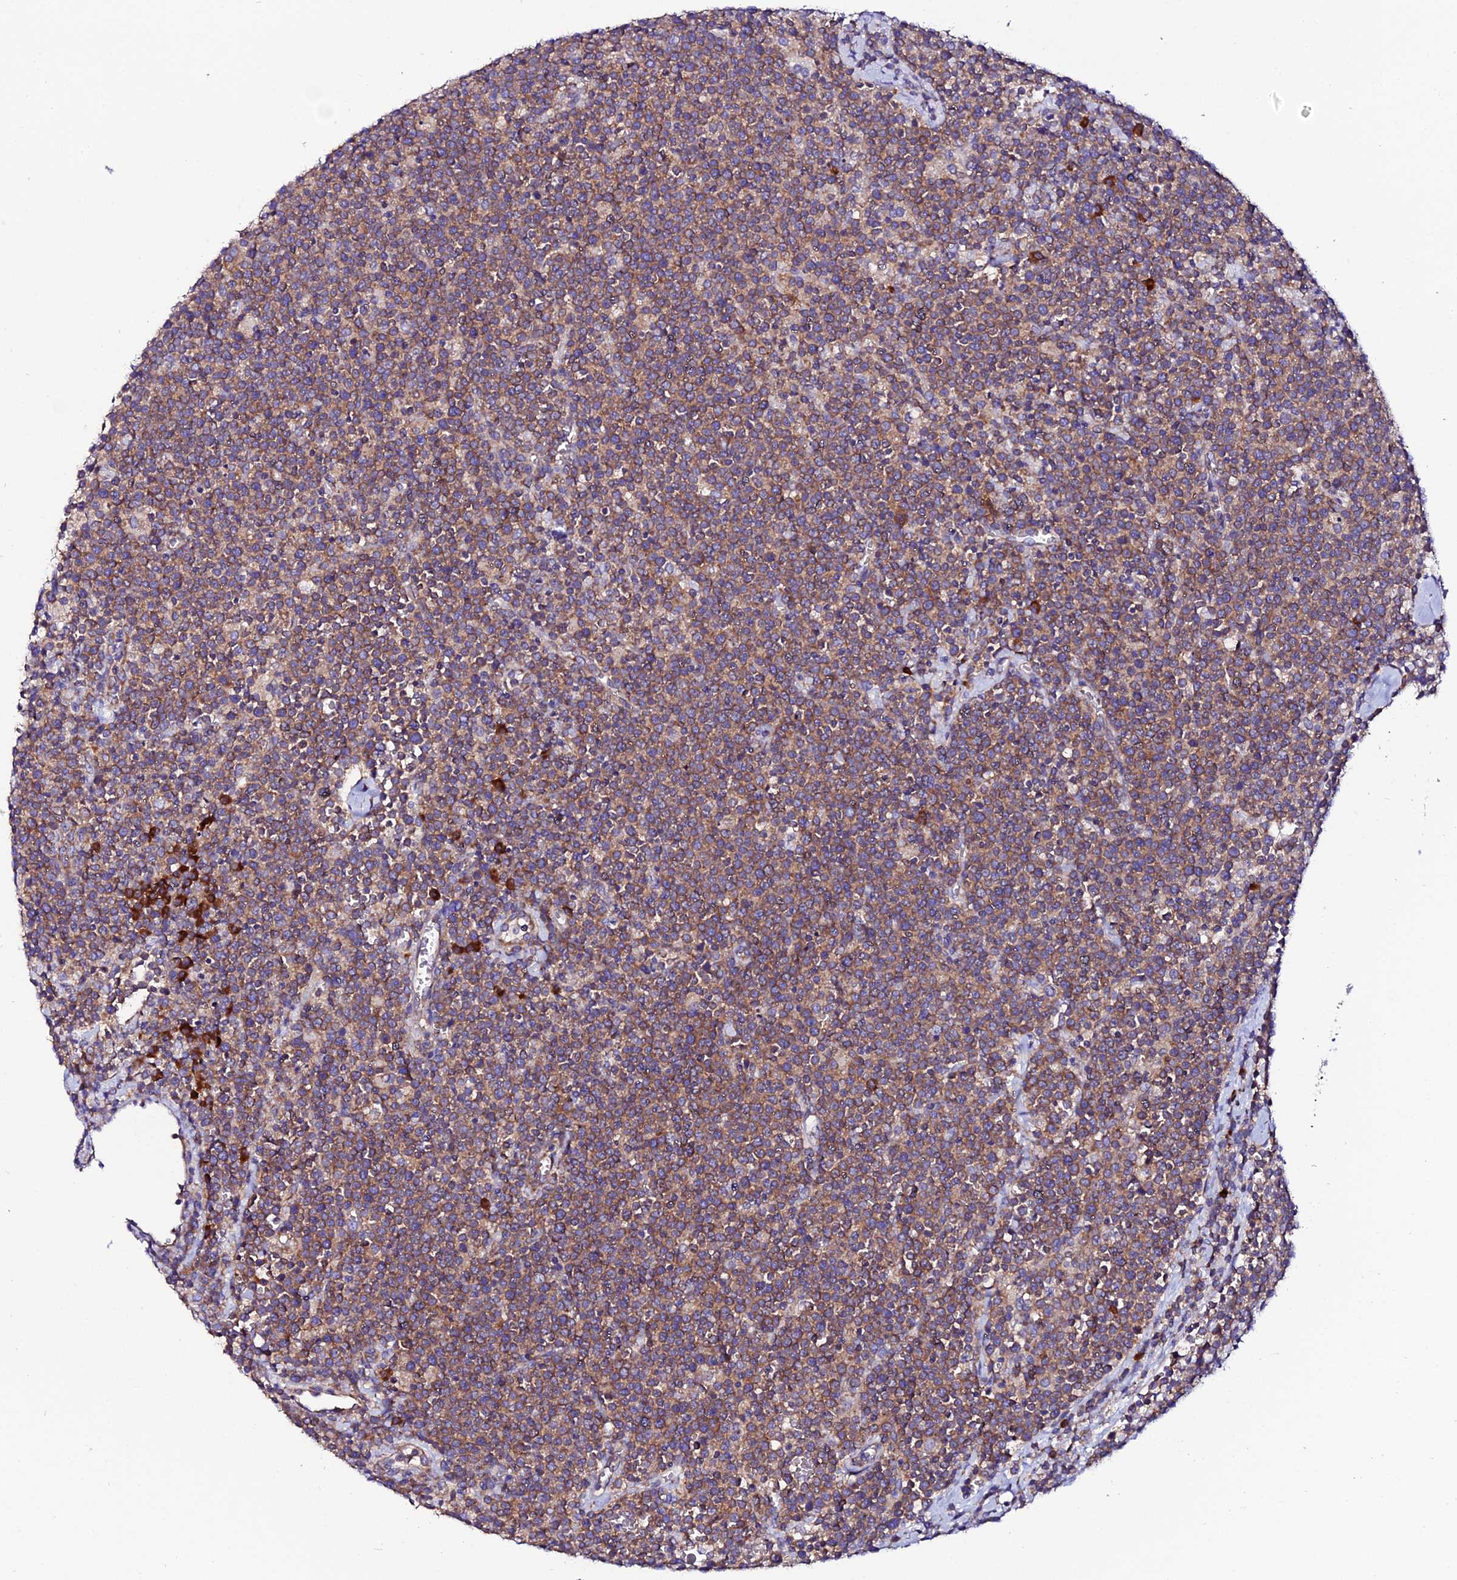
{"staining": {"intensity": "moderate", "quantity": ">75%", "location": "cytoplasmic/membranous"}, "tissue": "lymphoma", "cell_type": "Tumor cells", "image_type": "cancer", "snomed": [{"axis": "morphology", "description": "Malignant lymphoma, non-Hodgkin's type, High grade"}, {"axis": "topography", "description": "Lymph node"}], "caption": "A micrograph of human high-grade malignant lymphoma, non-Hodgkin's type stained for a protein displays moderate cytoplasmic/membranous brown staining in tumor cells.", "gene": "EEF1G", "patient": {"sex": "male", "age": 61}}